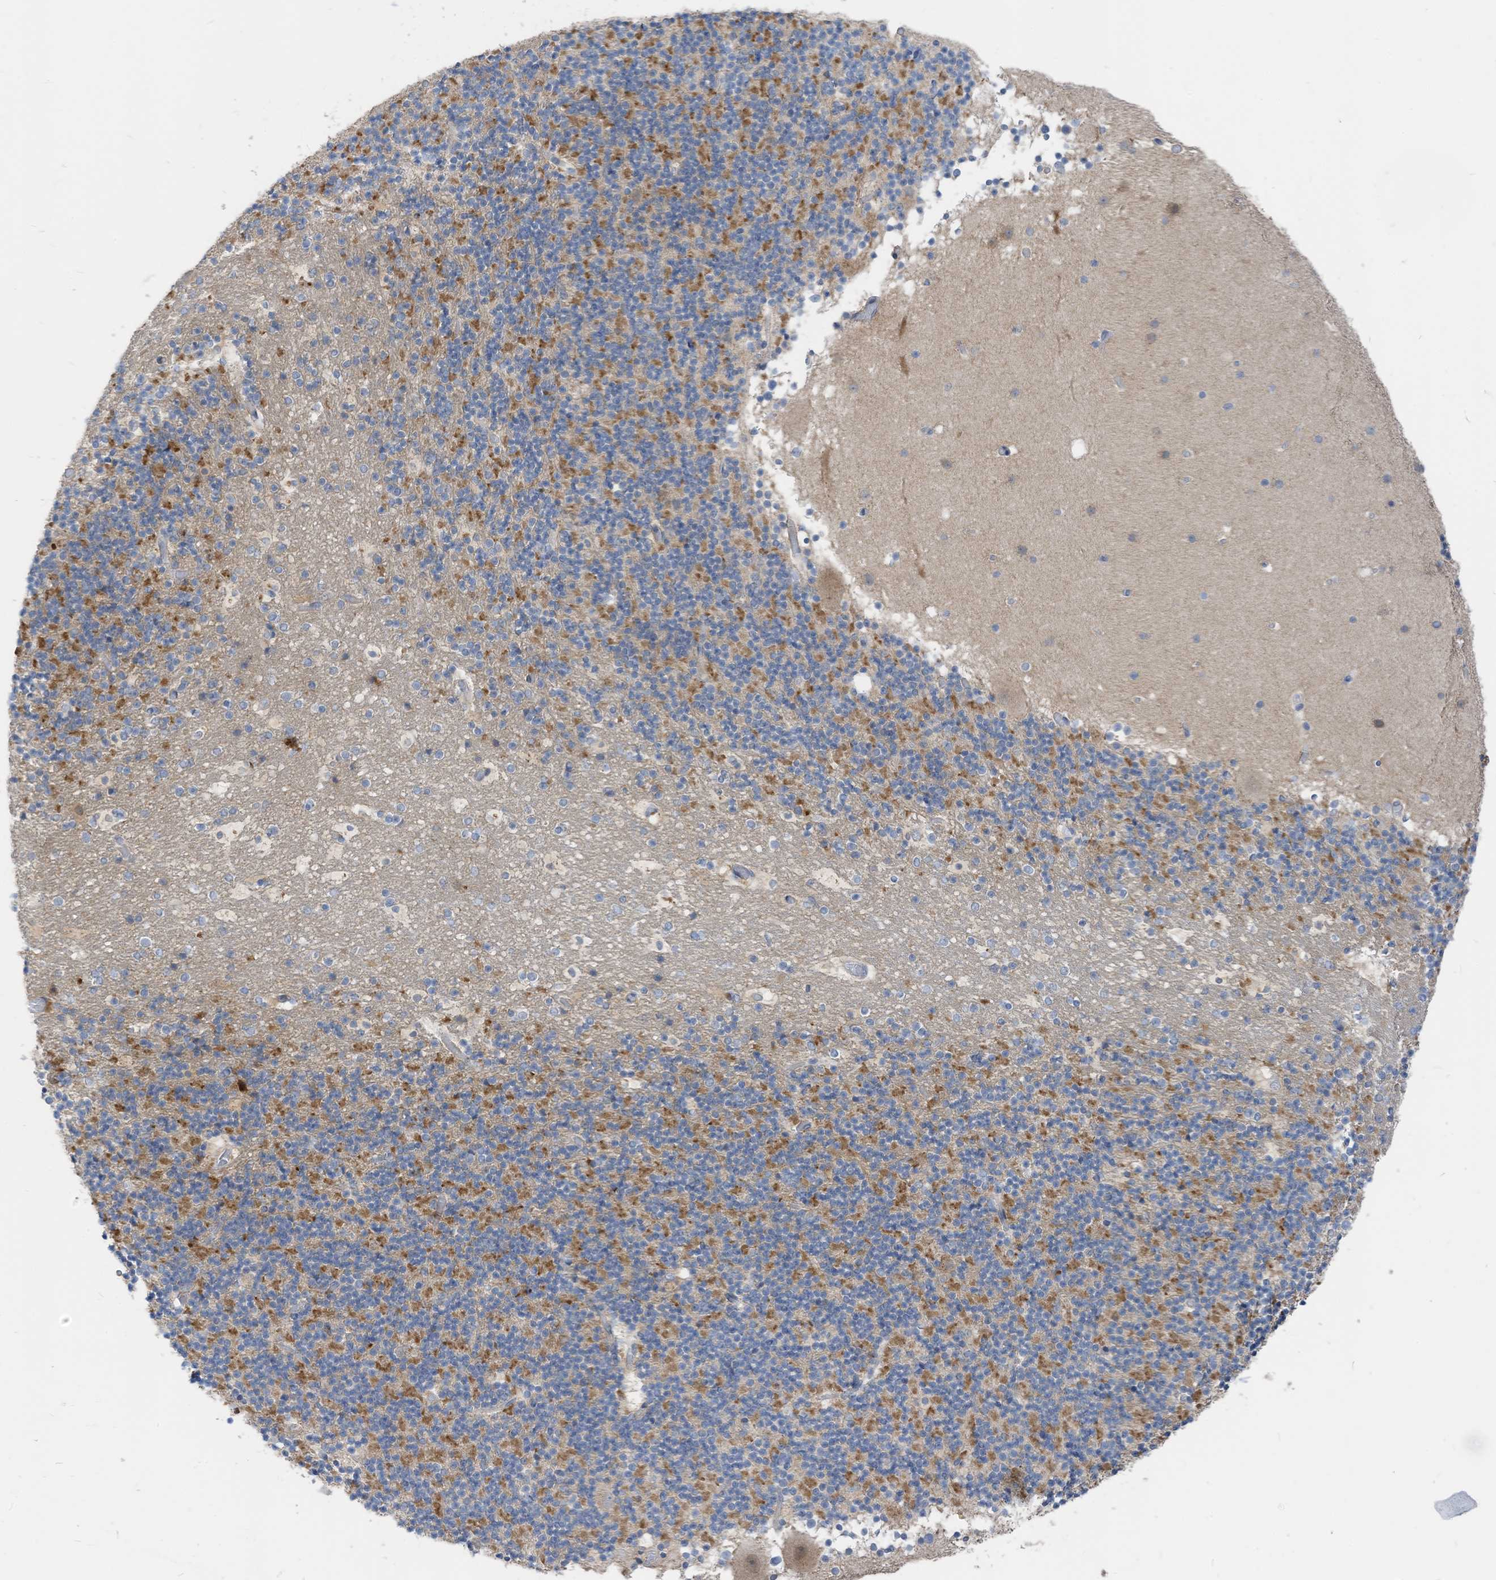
{"staining": {"intensity": "moderate", "quantity": "25%-75%", "location": "cytoplasmic/membranous"}, "tissue": "cerebellum", "cell_type": "Cells in granular layer", "image_type": "normal", "snomed": [{"axis": "morphology", "description": "Normal tissue, NOS"}, {"axis": "topography", "description": "Cerebellum"}], "caption": "Approximately 25%-75% of cells in granular layer in benign cerebellum reveal moderate cytoplasmic/membranous protein expression as visualized by brown immunohistochemical staining.", "gene": "LDAH", "patient": {"sex": "male", "age": 57}}